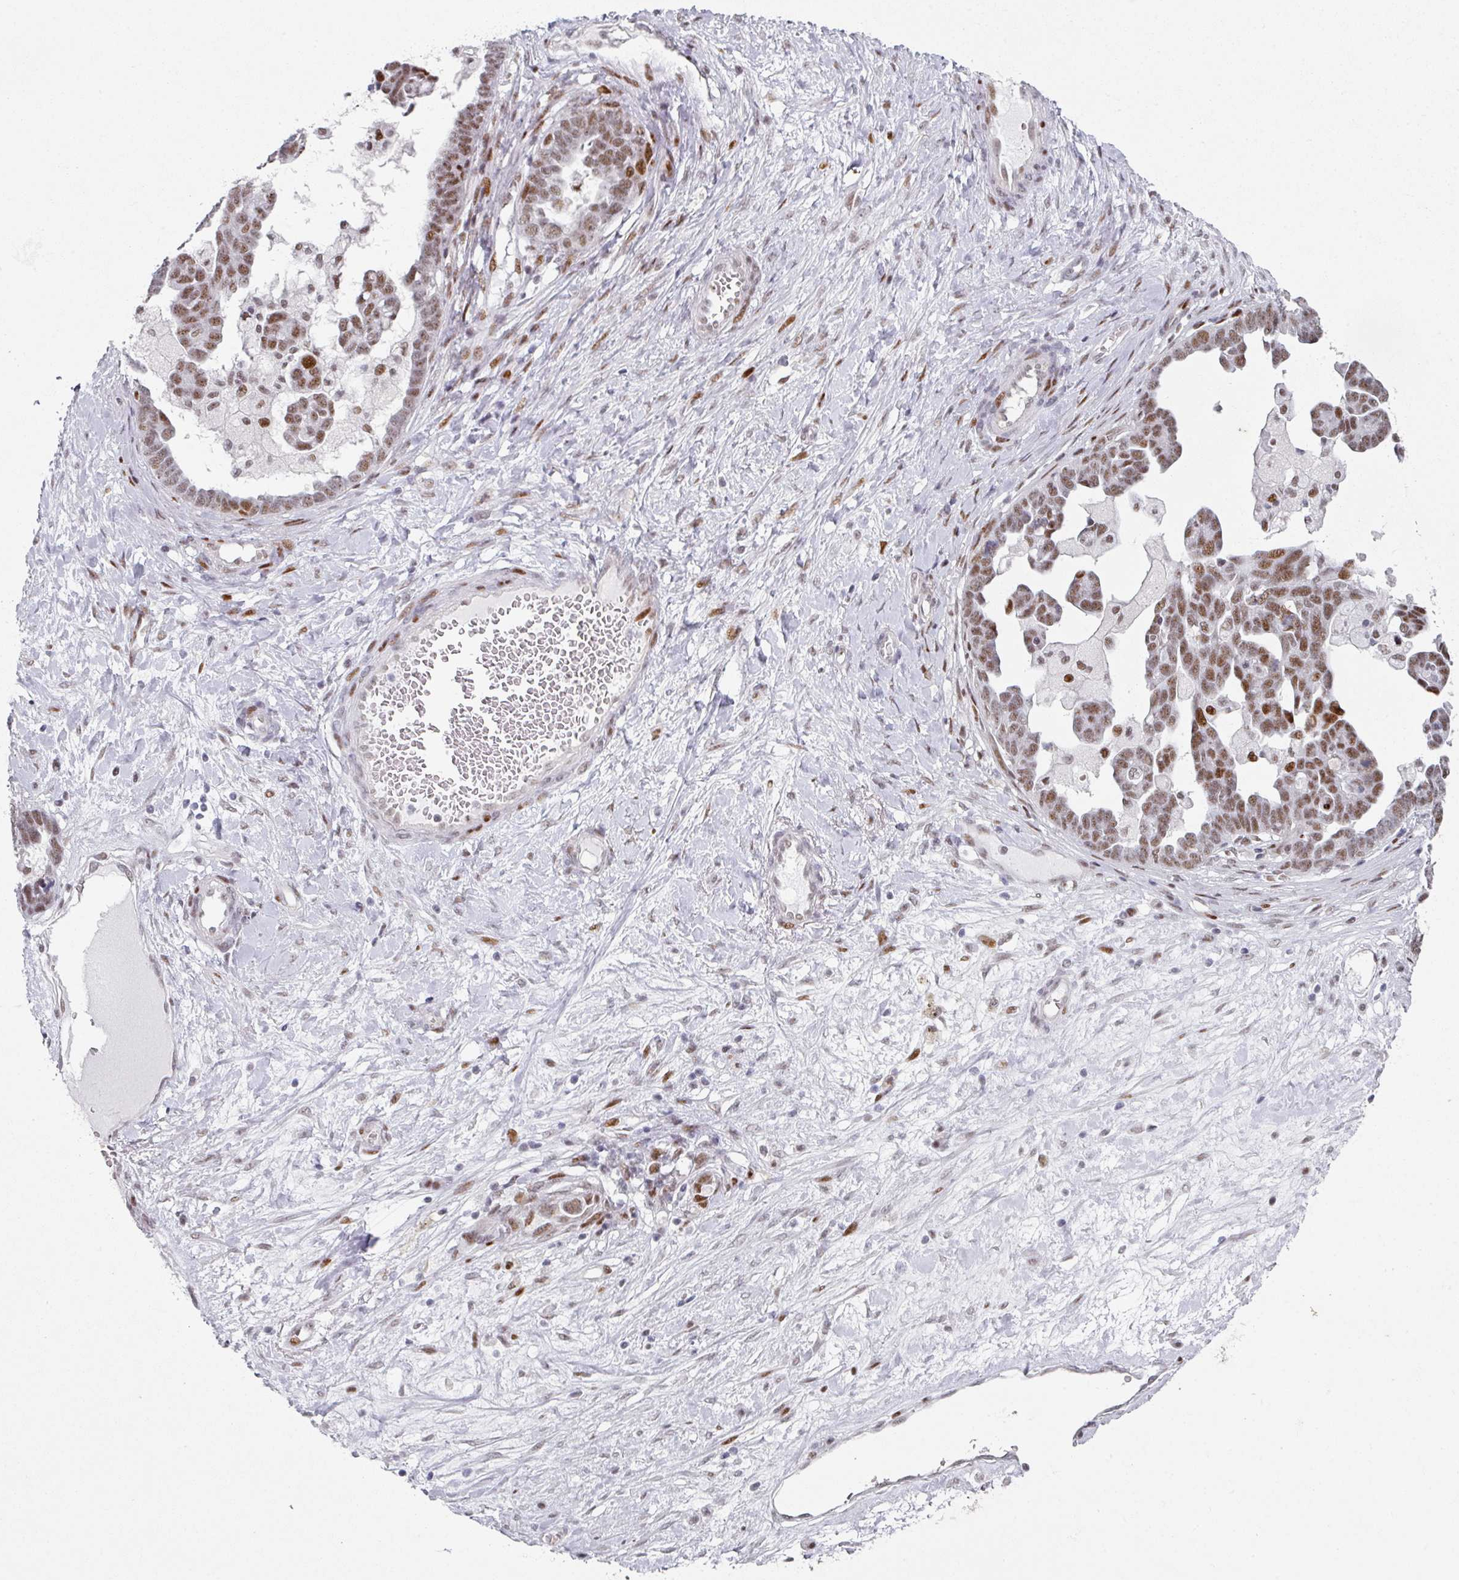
{"staining": {"intensity": "moderate", "quantity": ">75%", "location": "nuclear"}, "tissue": "ovarian cancer", "cell_type": "Tumor cells", "image_type": "cancer", "snomed": [{"axis": "morphology", "description": "Cystadenocarcinoma, serous, NOS"}, {"axis": "topography", "description": "Ovary"}], "caption": "Tumor cells show medium levels of moderate nuclear expression in approximately >75% of cells in human serous cystadenocarcinoma (ovarian).", "gene": "SF3B5", "patient": {"sex": "female", "age": 54}}